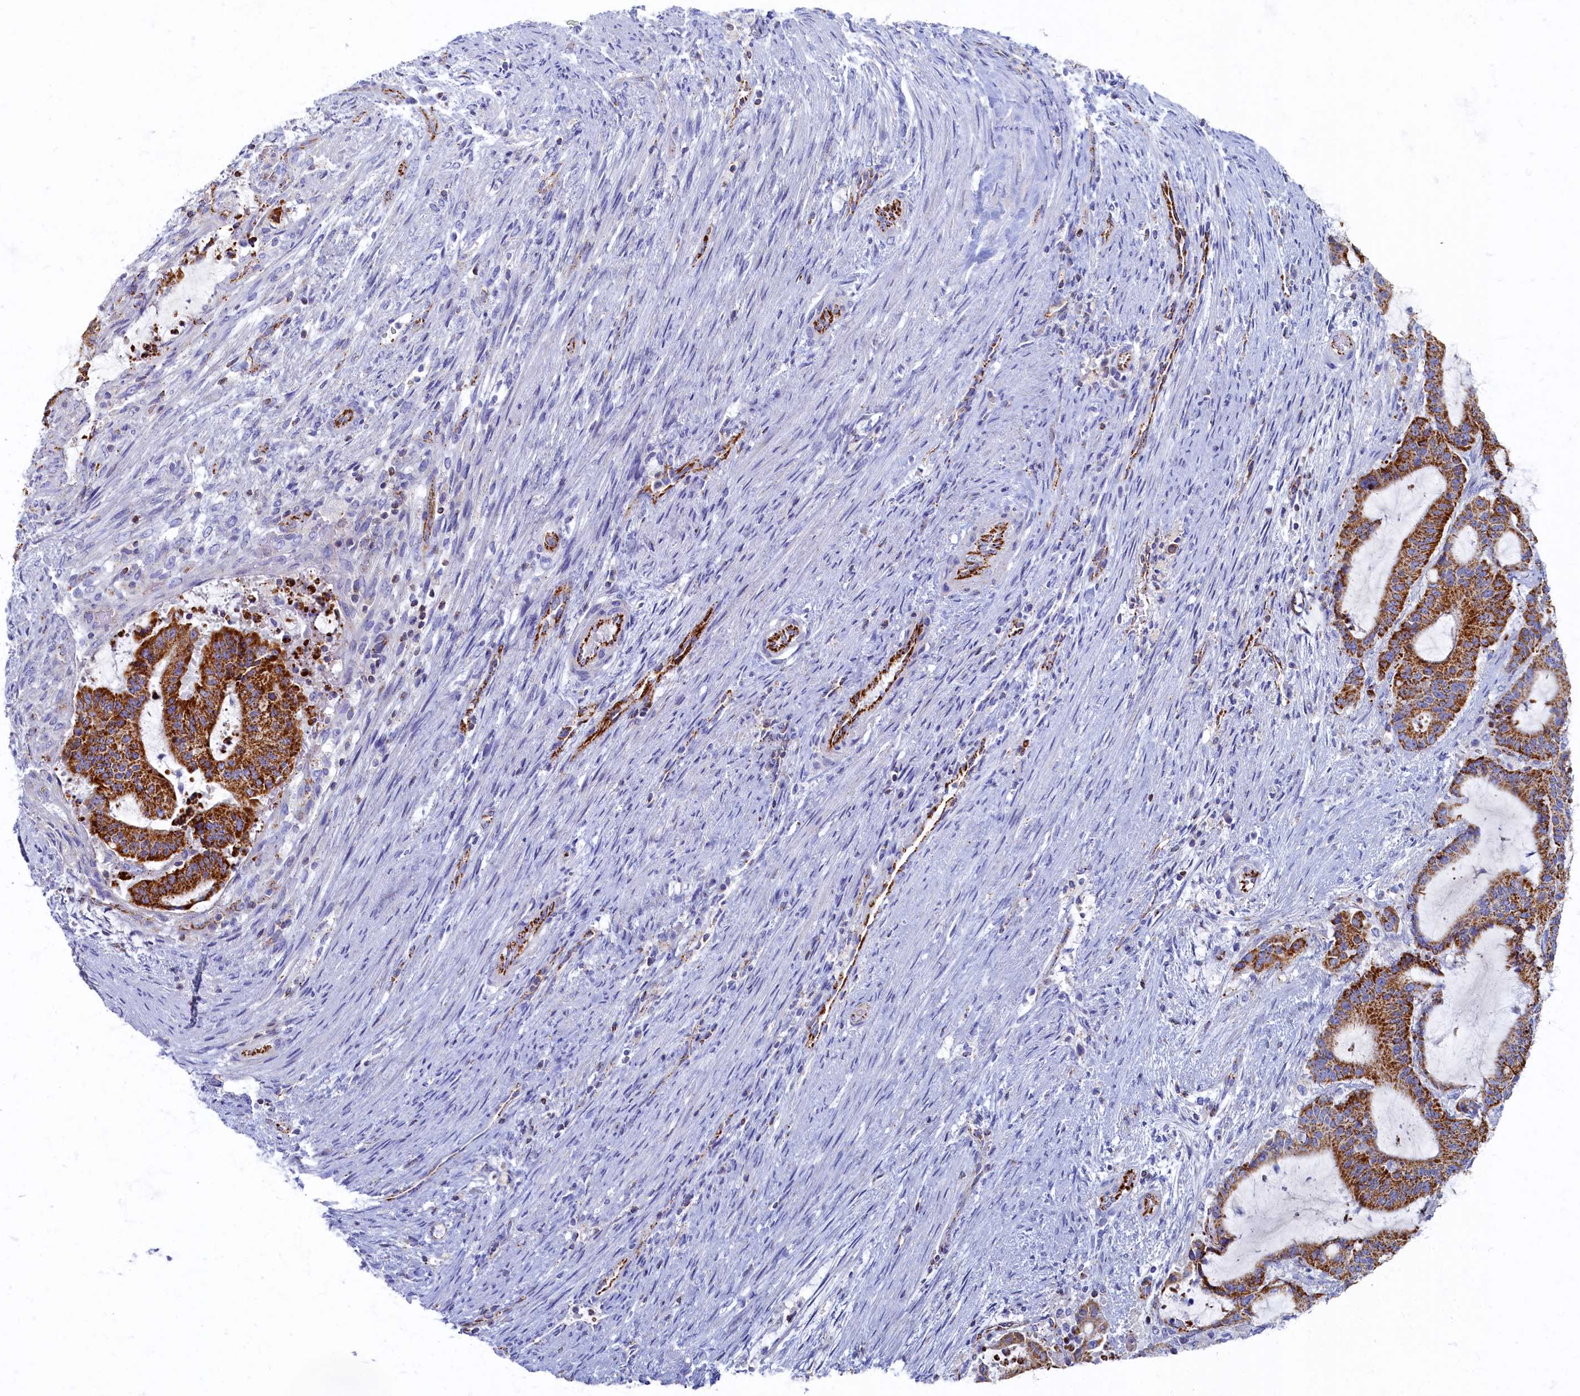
{"staining": {"intensity": "strong", "quantity": ">75%", "location": "cytoplasmic/membranous"}, "tissue": "liver cancer", "cell_type": "Tumor cells", "image_type": "cancer", "snomed": [{"axis": "morphology", "description": "Normal tissue, NOS"}, {"axis": "morphology", "description": "Cholangiocarcinoma"}, {"axis": "topography", "description": "Liver"}, {"axis": "topography", "description": "Peripheral nerve tissue"}], "caption": "DAB (3,3'-diaminobenzidine) immunohistochemical staining of liver cholangiocarcinoma demonstrates strong cytoplasmic/membranous protein positivity in about >75% of tumor cells. The staining was performed using DAB to visualize the protein expression in brown, while the nuclei were stained in blue with hematoxylin (Magnification: 20x).", "gene": "OCIAD2", "patient": {"sex": "female", "age": 73}}